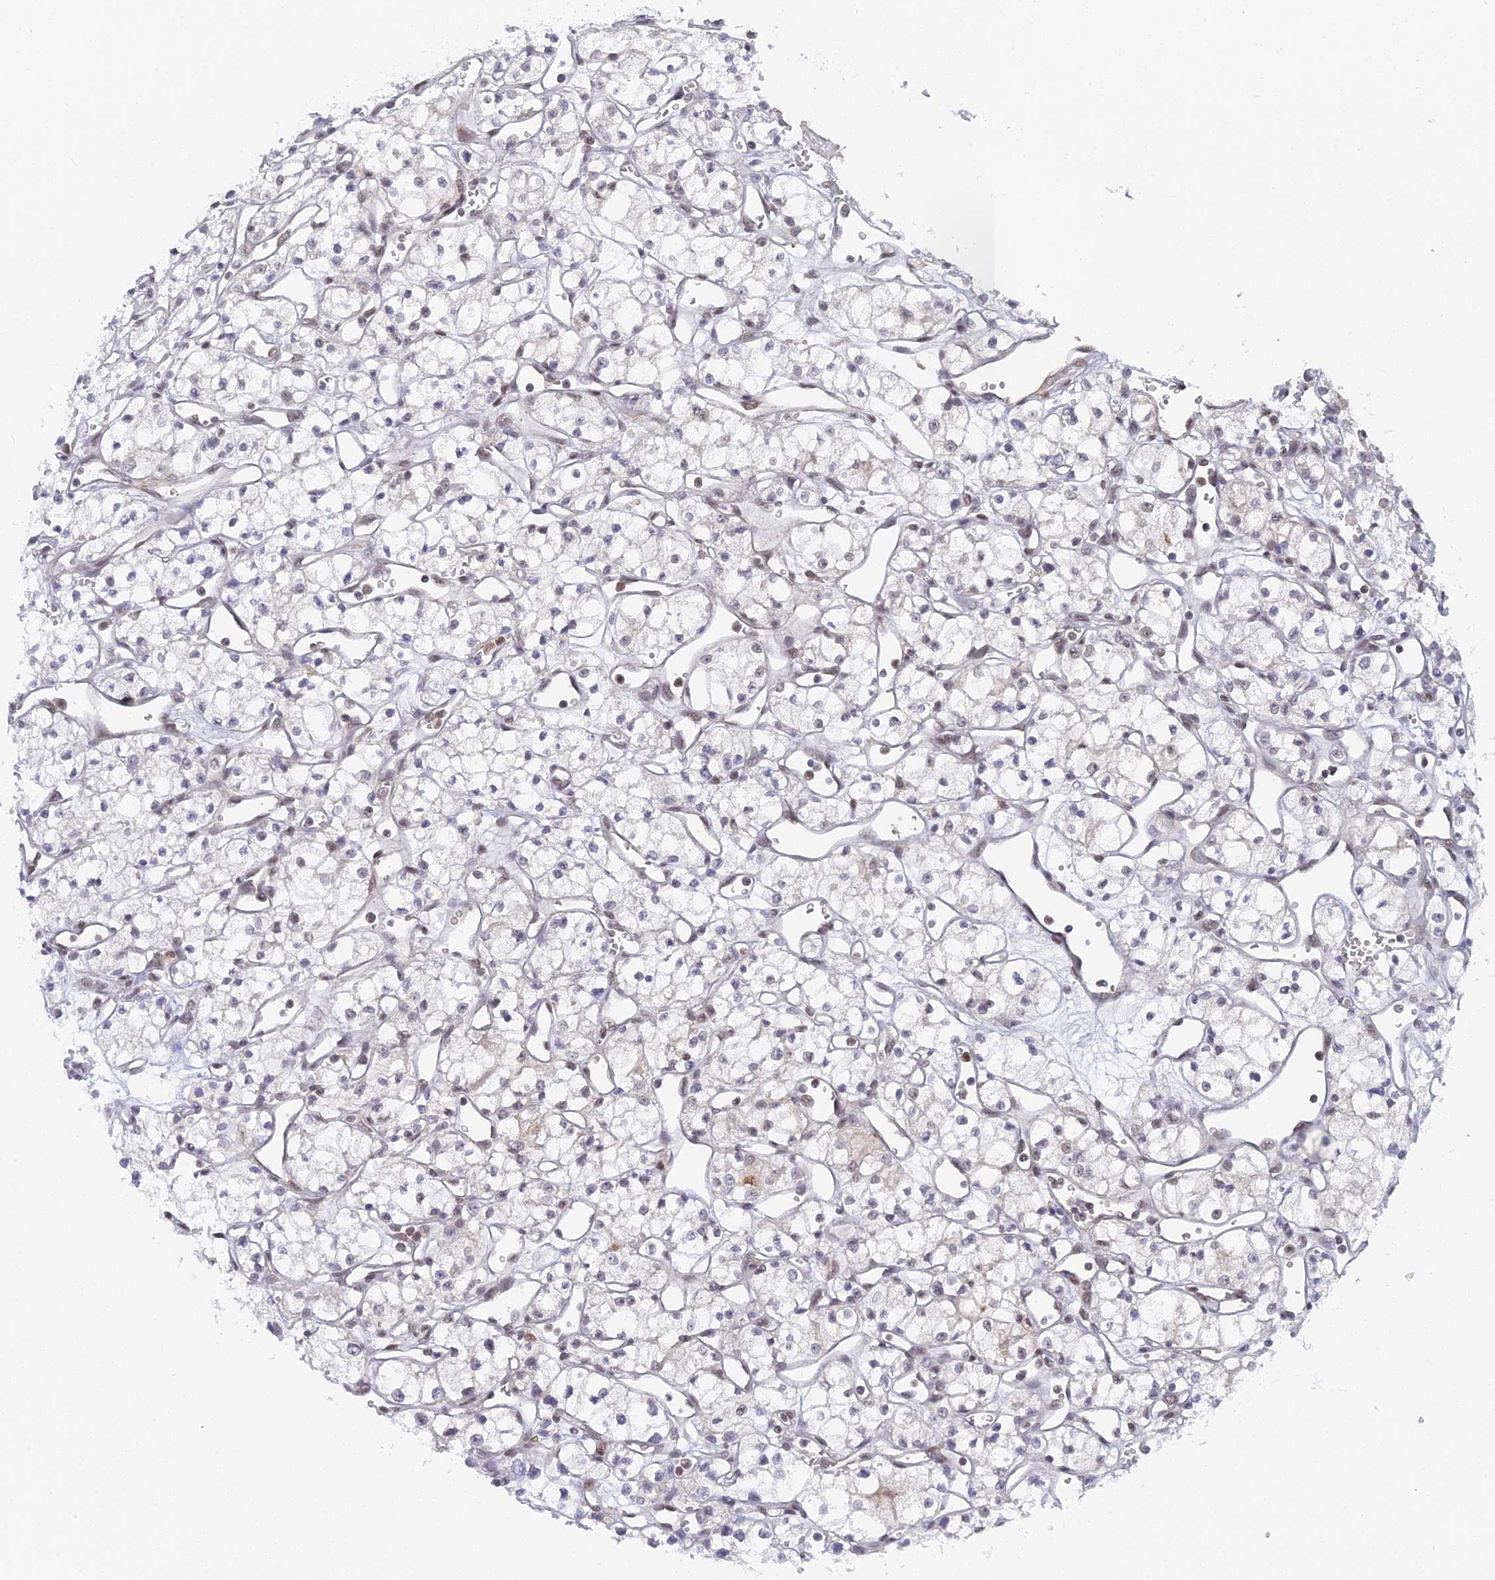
{"staining": {"intensity": "negative", "quantity": "none", "location": "none"}, "tissue": "renal cancer", "cell_type": "Tumor cells", "image_type": "cancer", "snomed": [{"axis": "morphology", "description": "Adenocarcinoma, NOS"}, {"axis": "topography", "description": "Kidney"}], "caption": "IHC photomicrograph of neoplastic tissue: adenocarcinoma (renal) stained with DAB (3,3'-diaminobenzidine) demonstrates no significant protein positivity in tumor cells. (DAB immunohistochemistry (IHC), high magnification).", "gene": "CCDC85A", "patient": {"sex": "male", "age": 59}}